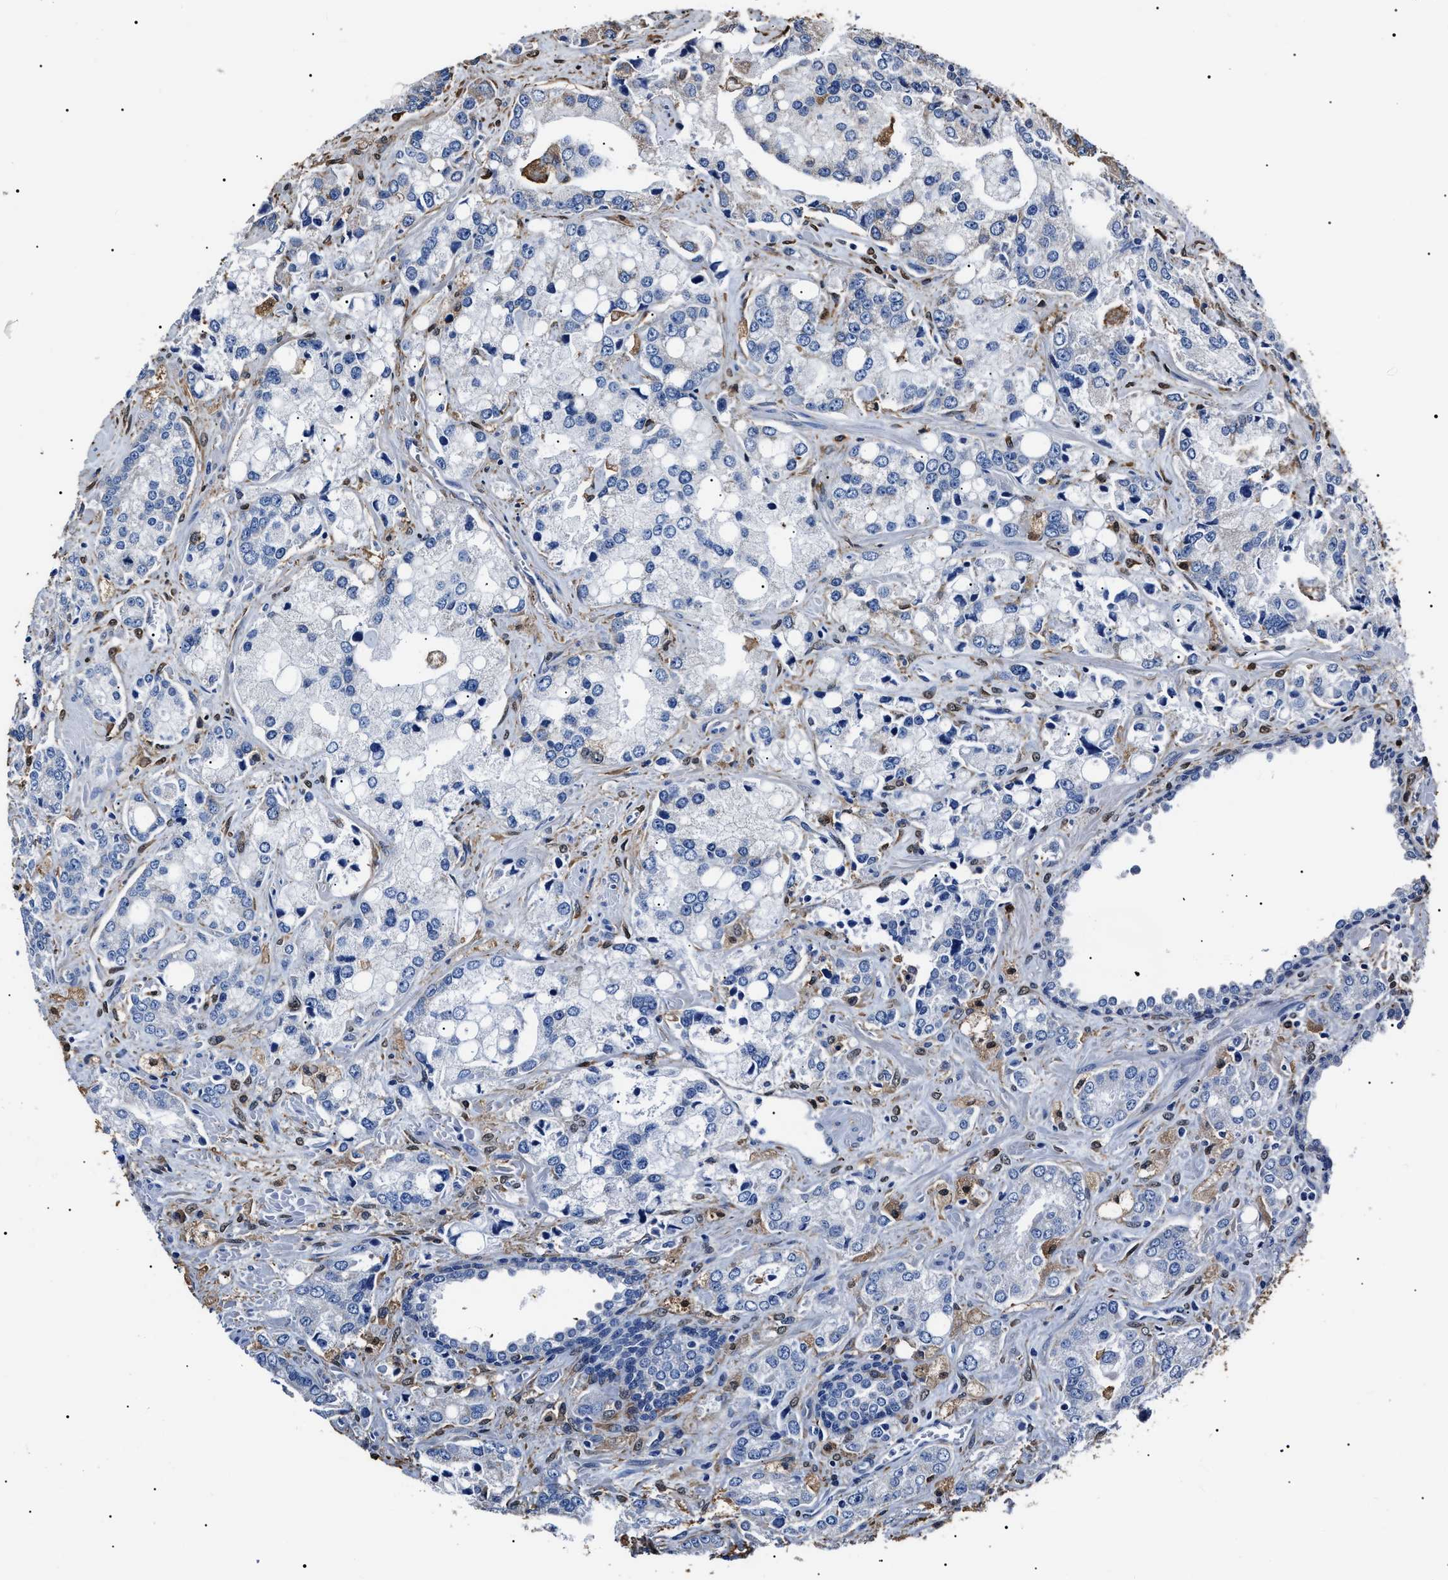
{"staining": {"intensity": "negative", "quantity": "none", "location": "none"}, "tissue": "prostate cancer", "cell_type": "Tumor cells", "image_type": "cancer", "snomed": [{"axis": "morphology", "description": "Adenocarcinoma, High grade"}, {"axis": "topography", "description": "Prostate"}], "caption": "Human prostate cancer (high-grade adenocarcinoma) stained for a protein using immunohistochemistry reveals no positivity in tumor cells.", "gene": "ALDH1A1", "patient": {"sex": "male", "age": 67}}